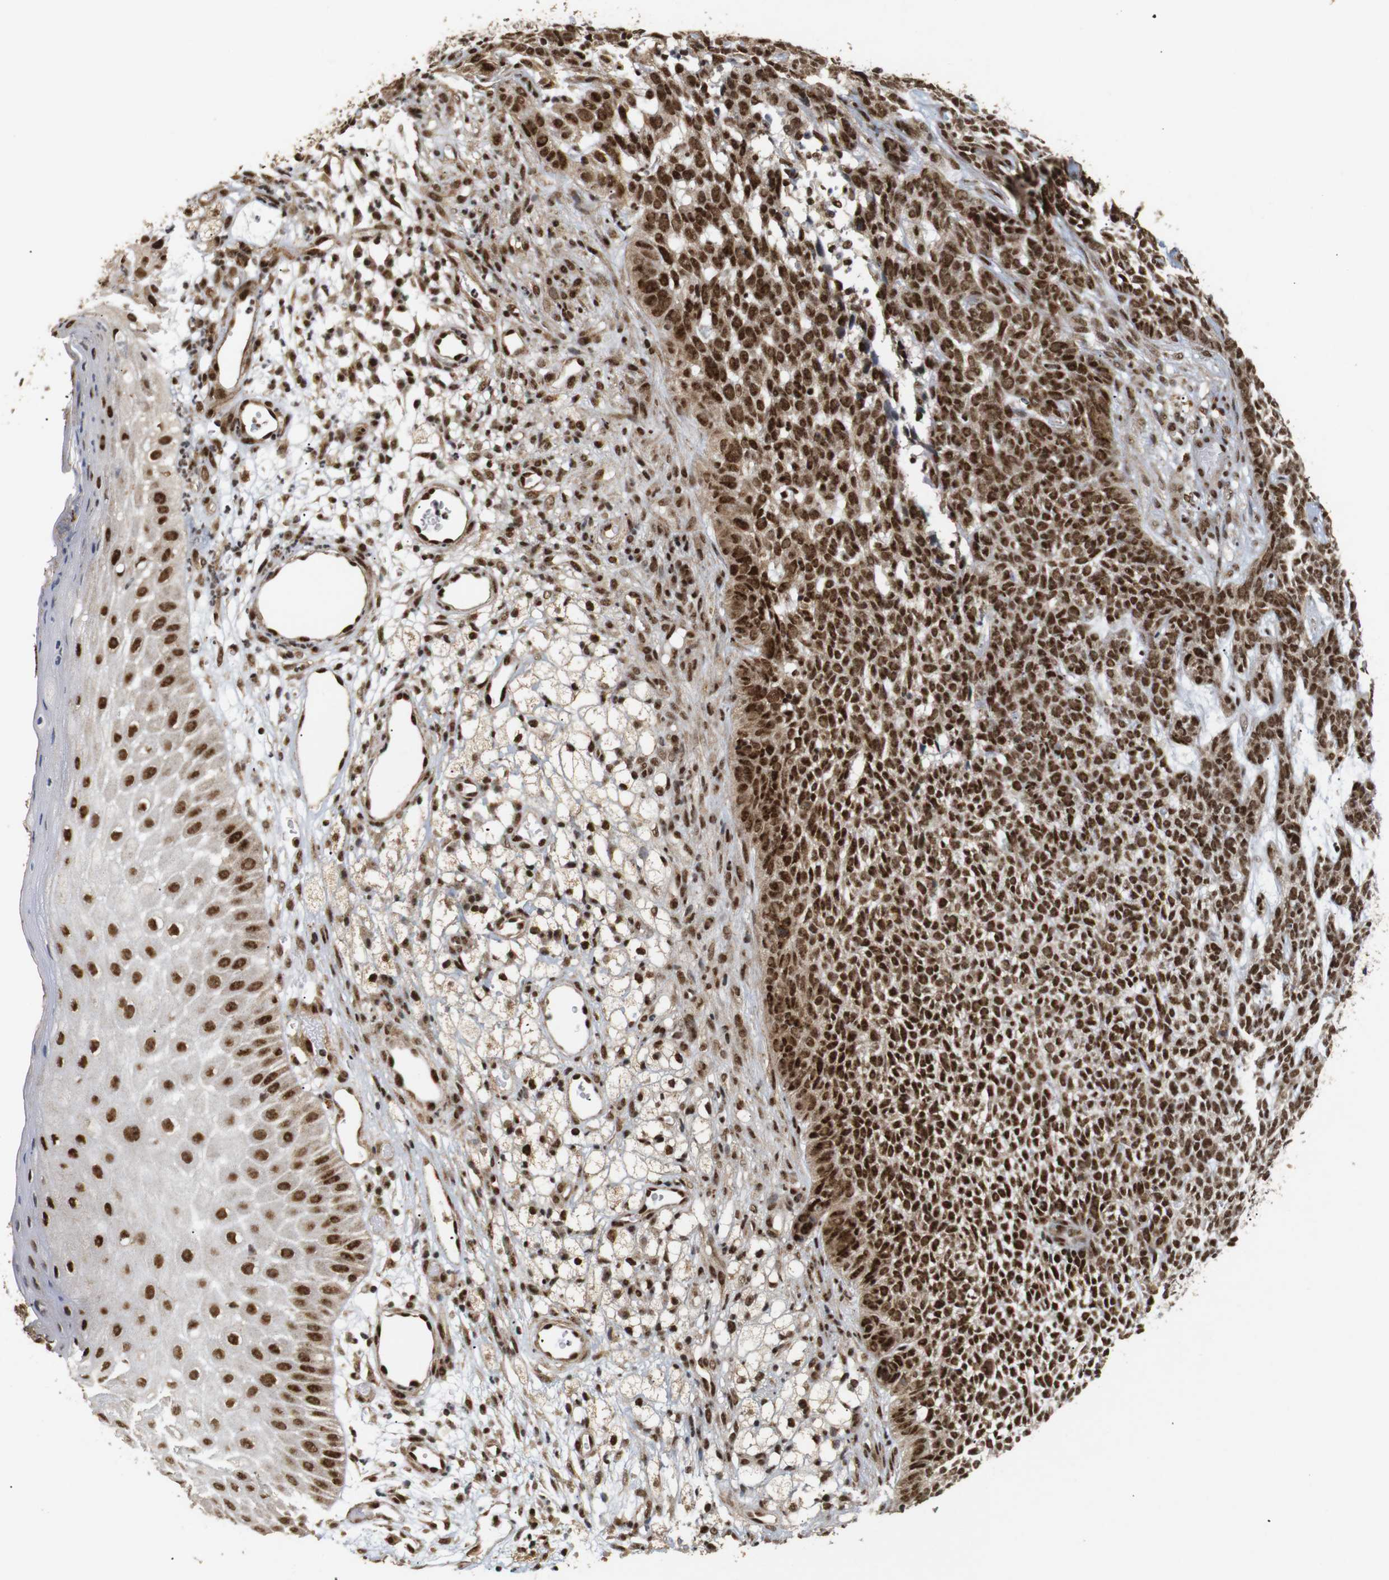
{"staining": {"intensity": "strong", "quantity": ">75%", "location": "cytoplasmic/membranous,nuclear"}, "tissue": "skin cancer", "cell_type": "Tumor cells", "image_type": "cancer", "snomed": [{"axis": "morphology", "description": "Basal cell carcinoma"}, {"axis": "topography", "description": "Skin"}], "caption": "Immunohistochemistry staining of skin cancer, which reveals high levels of strong cytoplasmic/membranous and nuclear expression in about >75% of tumor cells indicating strong cytoplasmic/membranous and nuclear protein positivity. The staining was performed using DAB (brown) for protein detection and nuclei were counterstained in hematoxylin (blue).", "gene": "PYM1", "patient": {"sex": "female", "age": 84}}